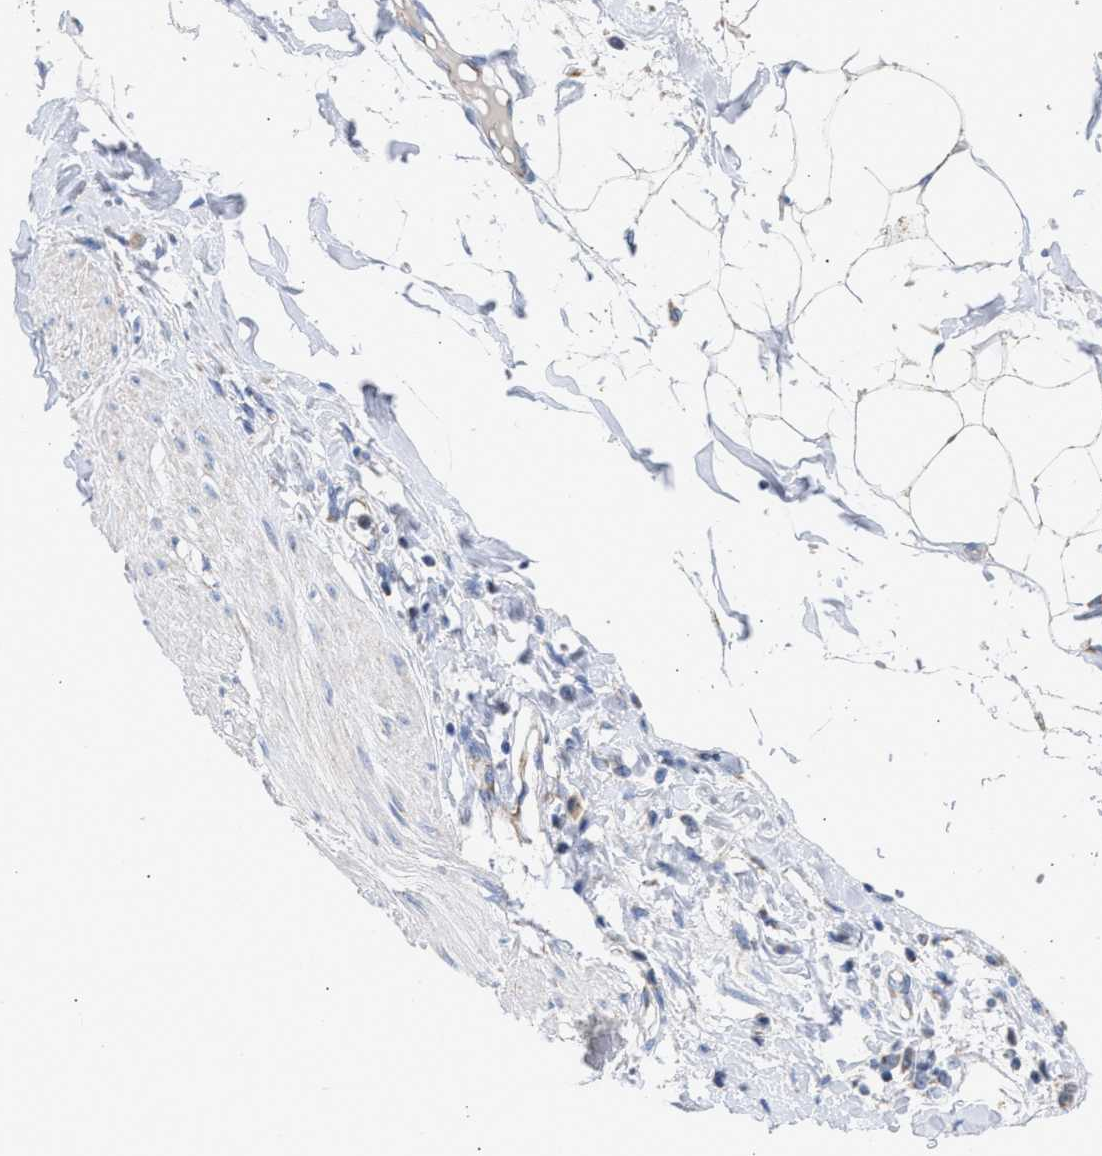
{"staining": {"intensity": "negative", "quantity": "none", "location": "none"}, "tissue": "adipose tissue", "cell_type": "Adipocytes", "image_type": "normal", "snomed": [{"axis": "morphology", "description": "Normal tissue, NOS"}, {"axis": "morphology", "description": "Adenocarcinoma, NOS"}, {"axis": "topography", "description": "Colon"}, {"axis": "topography", "description": "Peripheral nerve tissue"}], "caption": "Protein analysis of benign adipose tissue demonstrates no significant positivity in adipocytes. Nuclei are stained in blue.", "gene": "ACOT13", "patient": {"sex": "male", "age": 14}}